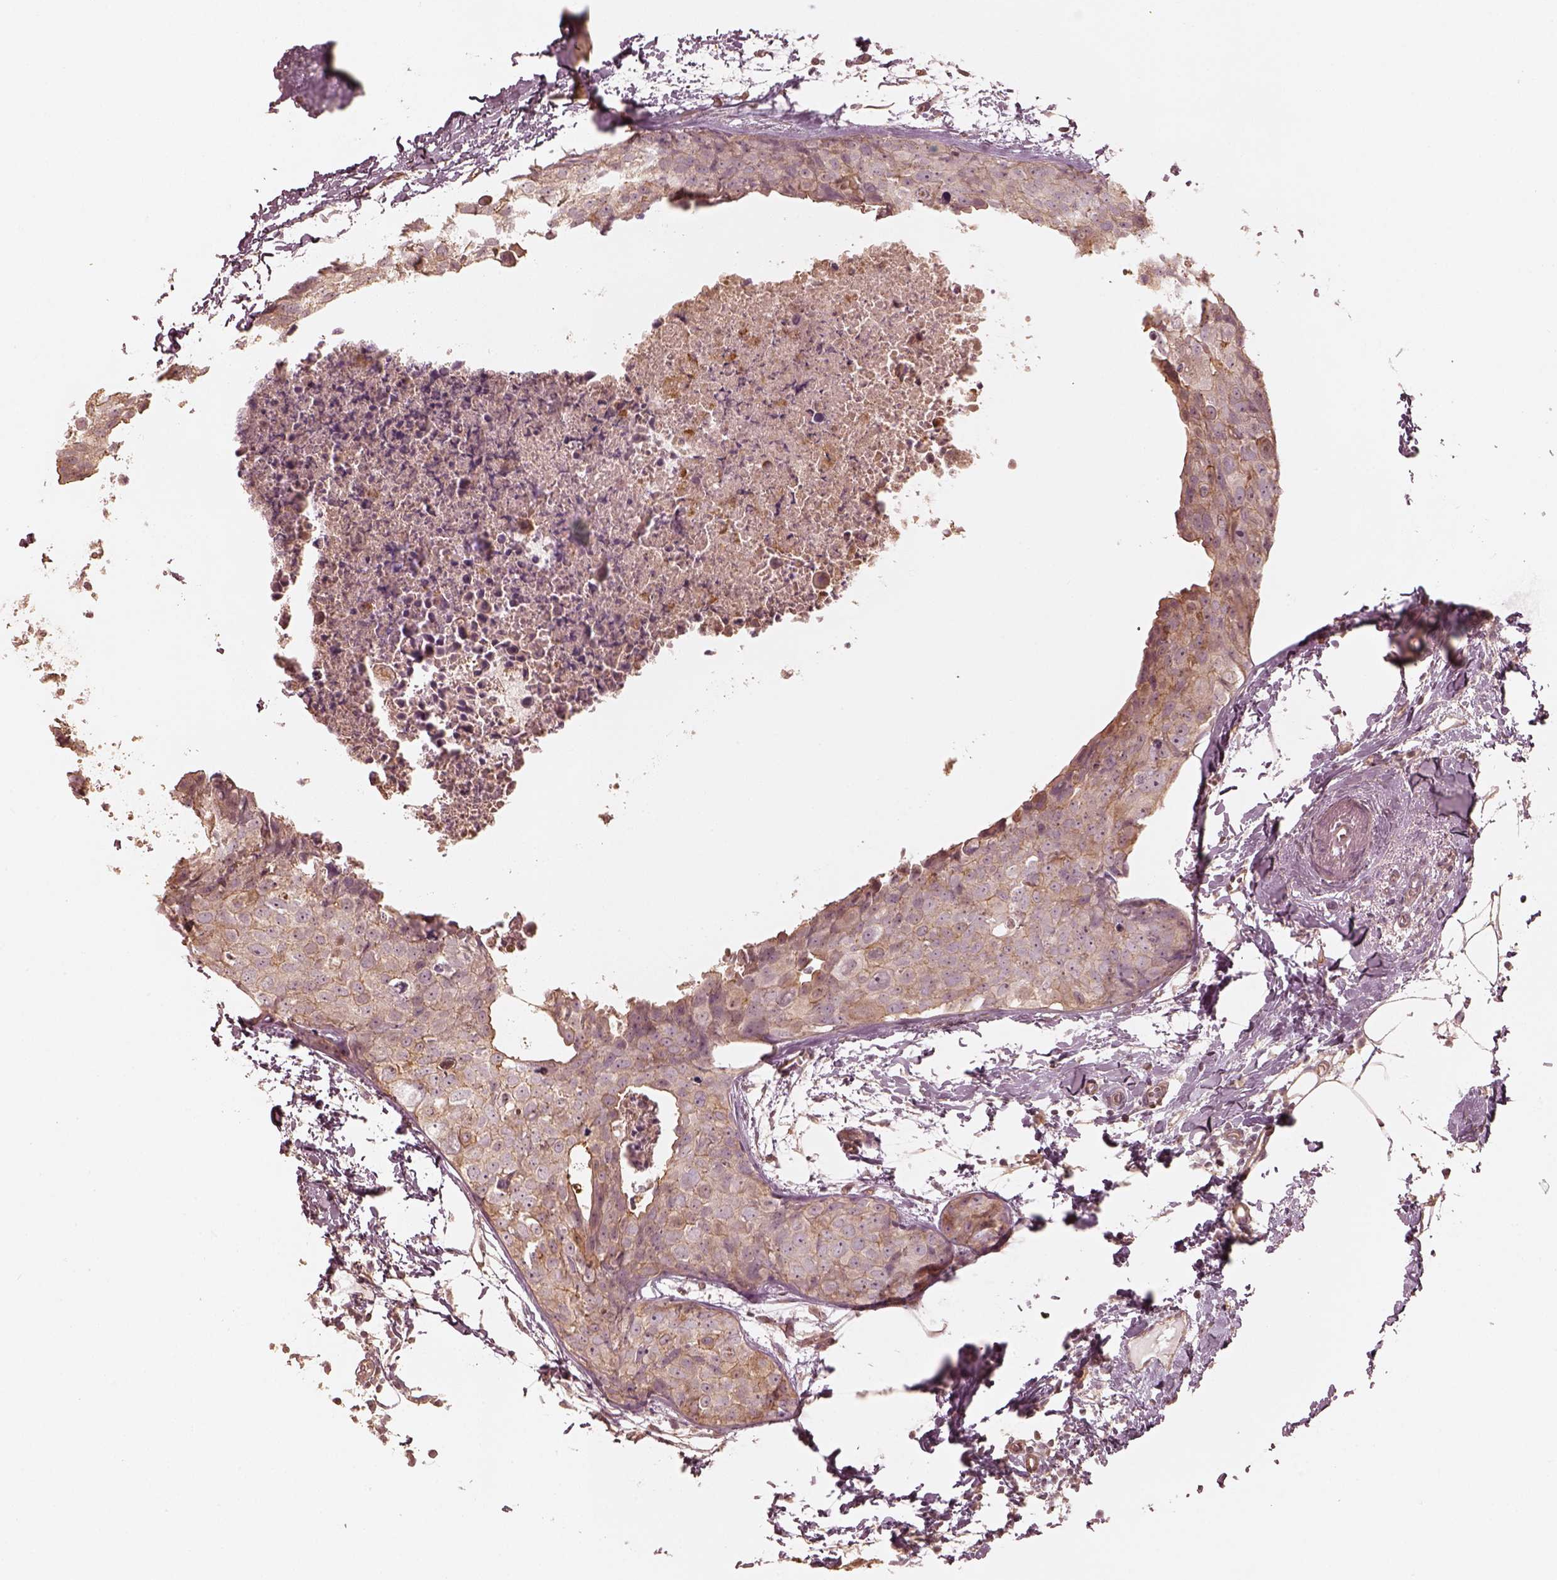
{"staining": {"intensity": "weak", "quantity": "25%-75%", "location": "cytoplasmic/membranous"}, "tissue": "breast cancer", "cell_type": "Tumor cells", "image_type": "cancer", "snomed": [{"axis": "morphology", "description": "Duct carcinoma"}, {"axis": "topography", "description": "Breast"}], "caption": "Breast invasive ductal carcinoma stained for a protein reveals weak cytoplasmic/membranous positivity in tumor cells.", "gene": "KIF5C", "patient": {"sex": "female", "age": 38}}